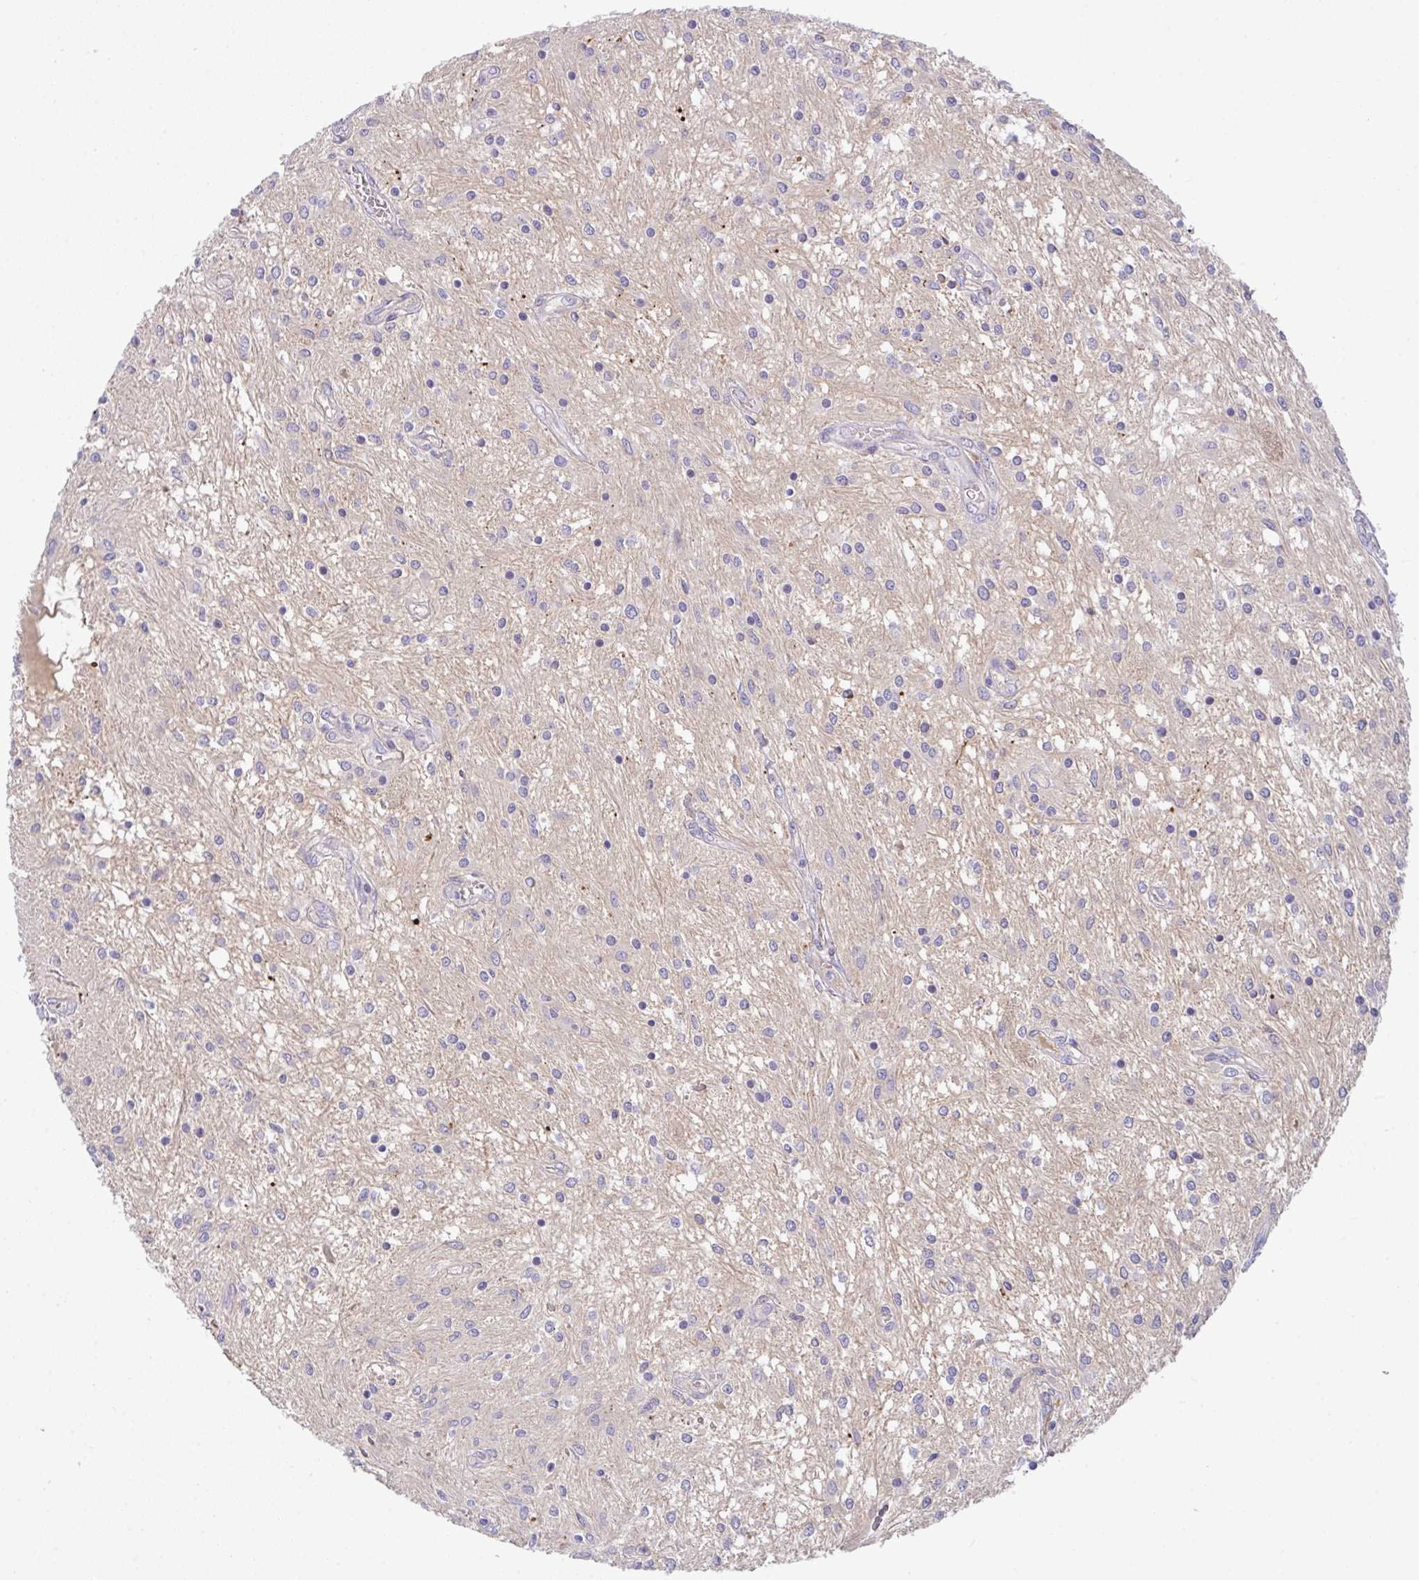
{"staining": {"intensity": "negative", "quantity": "none", "location": "none"}, "tissue": "glioma", "cell_type": "Tumor cells", "image_type": "cancer", "snomed": [{"axis": "morphology", "description": "Glioma, malignant, Low grade"}, {"axis": "topography", "description": "Cerebellum"}], "caption": "Immunohistochemistry (IHC) histopathology image of glioma stained for a protein (brown), which displays no expression in tumor cells.", "gene": "ZNF581", "patient": {"sex": "female", "age": 14}}